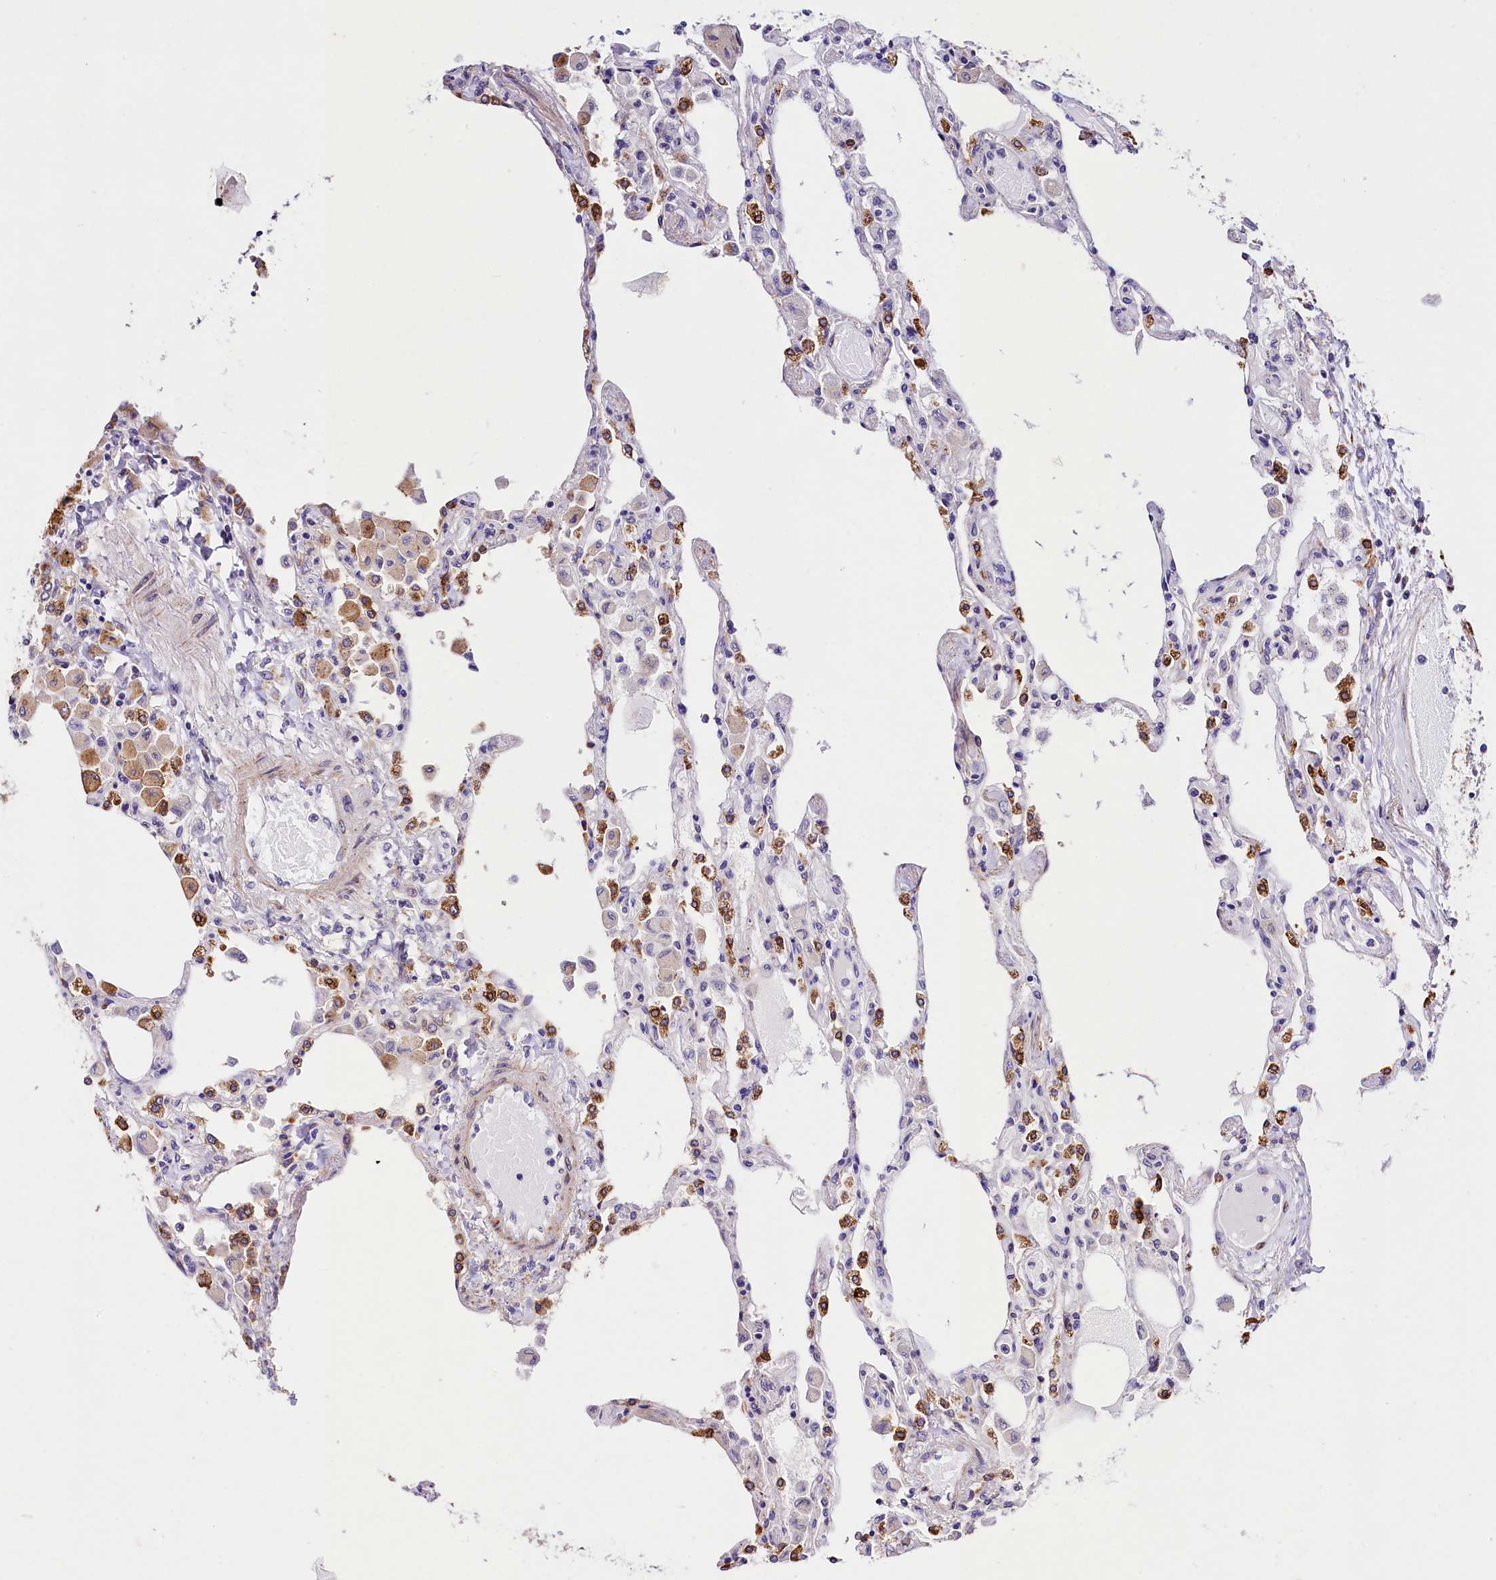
{"staining": {"intensity": "strong", "quantity": "<25%", "location": "cytoplasmic/membranous"}, "tissue": "lung", "cell_type": "Alveolar cells", "image_type": "normal", "snomed": [{"axis": "morphology", "description": "Normal tissue, NOS"}, {"axis": "topography", "description": "Bronchus"}, {"axis": "topography", "description": "Lung"}], "caption": "DAB (3,3'-diaminobenzidine) immunohistochemical staining of unremarkable human lung demonstrates strong cytoplasmic/membranous protein positivity in about <25% of alveolar cells.", "gene": "ITGA1", "patient": {"sex": "female", "age": 49}}